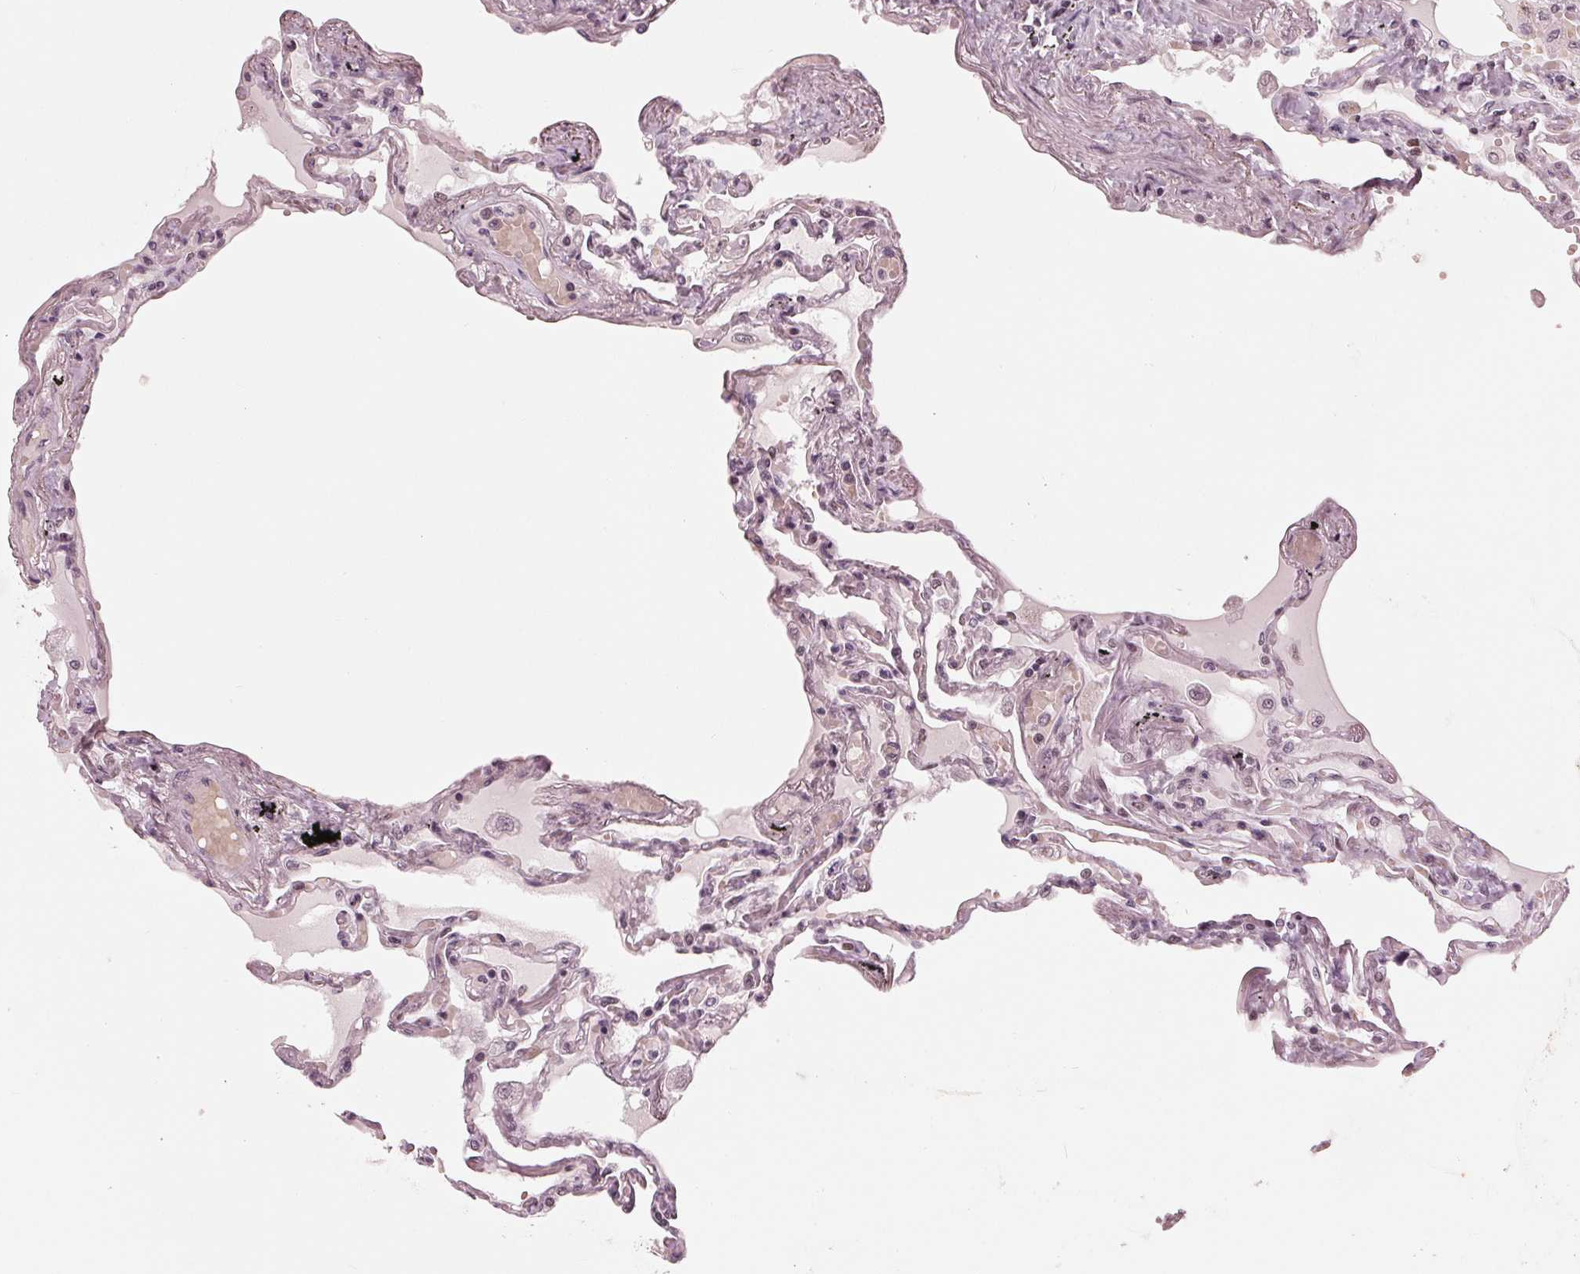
{"staining": {"intensity": "moderate", "quantity": "25%-75%", "location": "nuclear"}, "tissue": "lung", "cell_type": "Alveolar cells", "image_type": "normal", "snomed": [{"axis": "morphology", "description": "Normal tissue, NOS"}, {"axis": "morphology", "description": "Adenocarcinoma, NOS"}, {"axis": "topography", "description": "Cartilage tissue"}, {"axis": "topography", "description": "Lung"}], "caption": "Immunohistochemical staining of unremarkable human lung exhibits medium levels of moderate nuclear expression in about 25%-75% of alveolar cells. (DAB = brown stain, brightfield microscopy at high magnification).", "gene": "DNMT3L", "patient": {"sex": "female", "age": 67}}